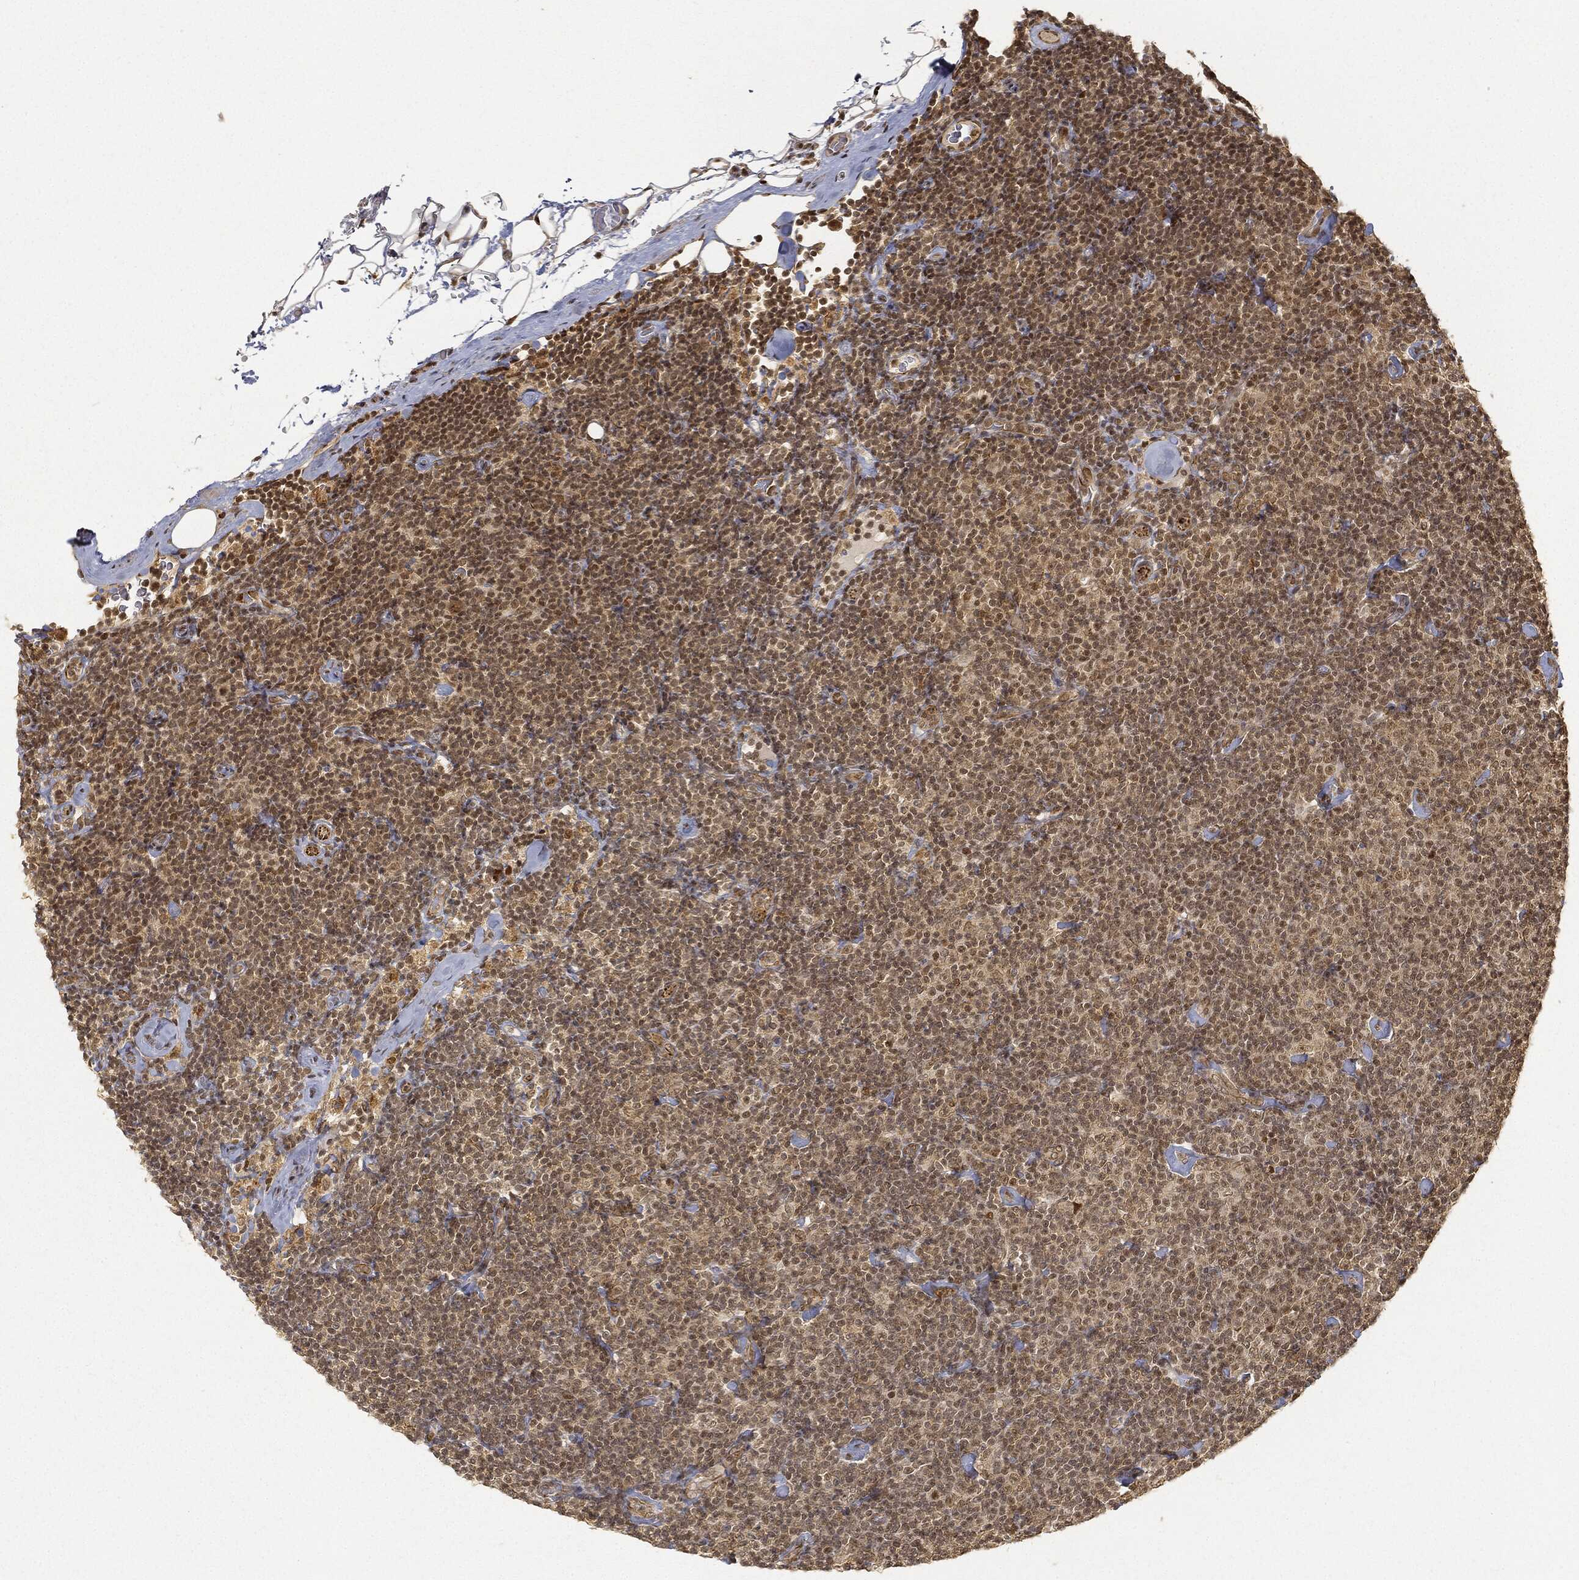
{"staining": {"intensity": "moderate", "quantity": "25%-75%", "location": "nuclear"}, "tissue": "lymphoma", "cell_type": "Tumor cells", "image_type": "cancer", "snomed": [{"axis": "morphology", "description": "Malignant lymphoma, non-Hodgkin's type, Low grade"}, {"axis": "topography", "description": "Lymph node"}], "caption": "A brown stain labels moderate nuclear positivity of a protein in human lymphoma tumor cells.", "gene": "CIB1", "patient": {"sex": "male", "age": 81}}